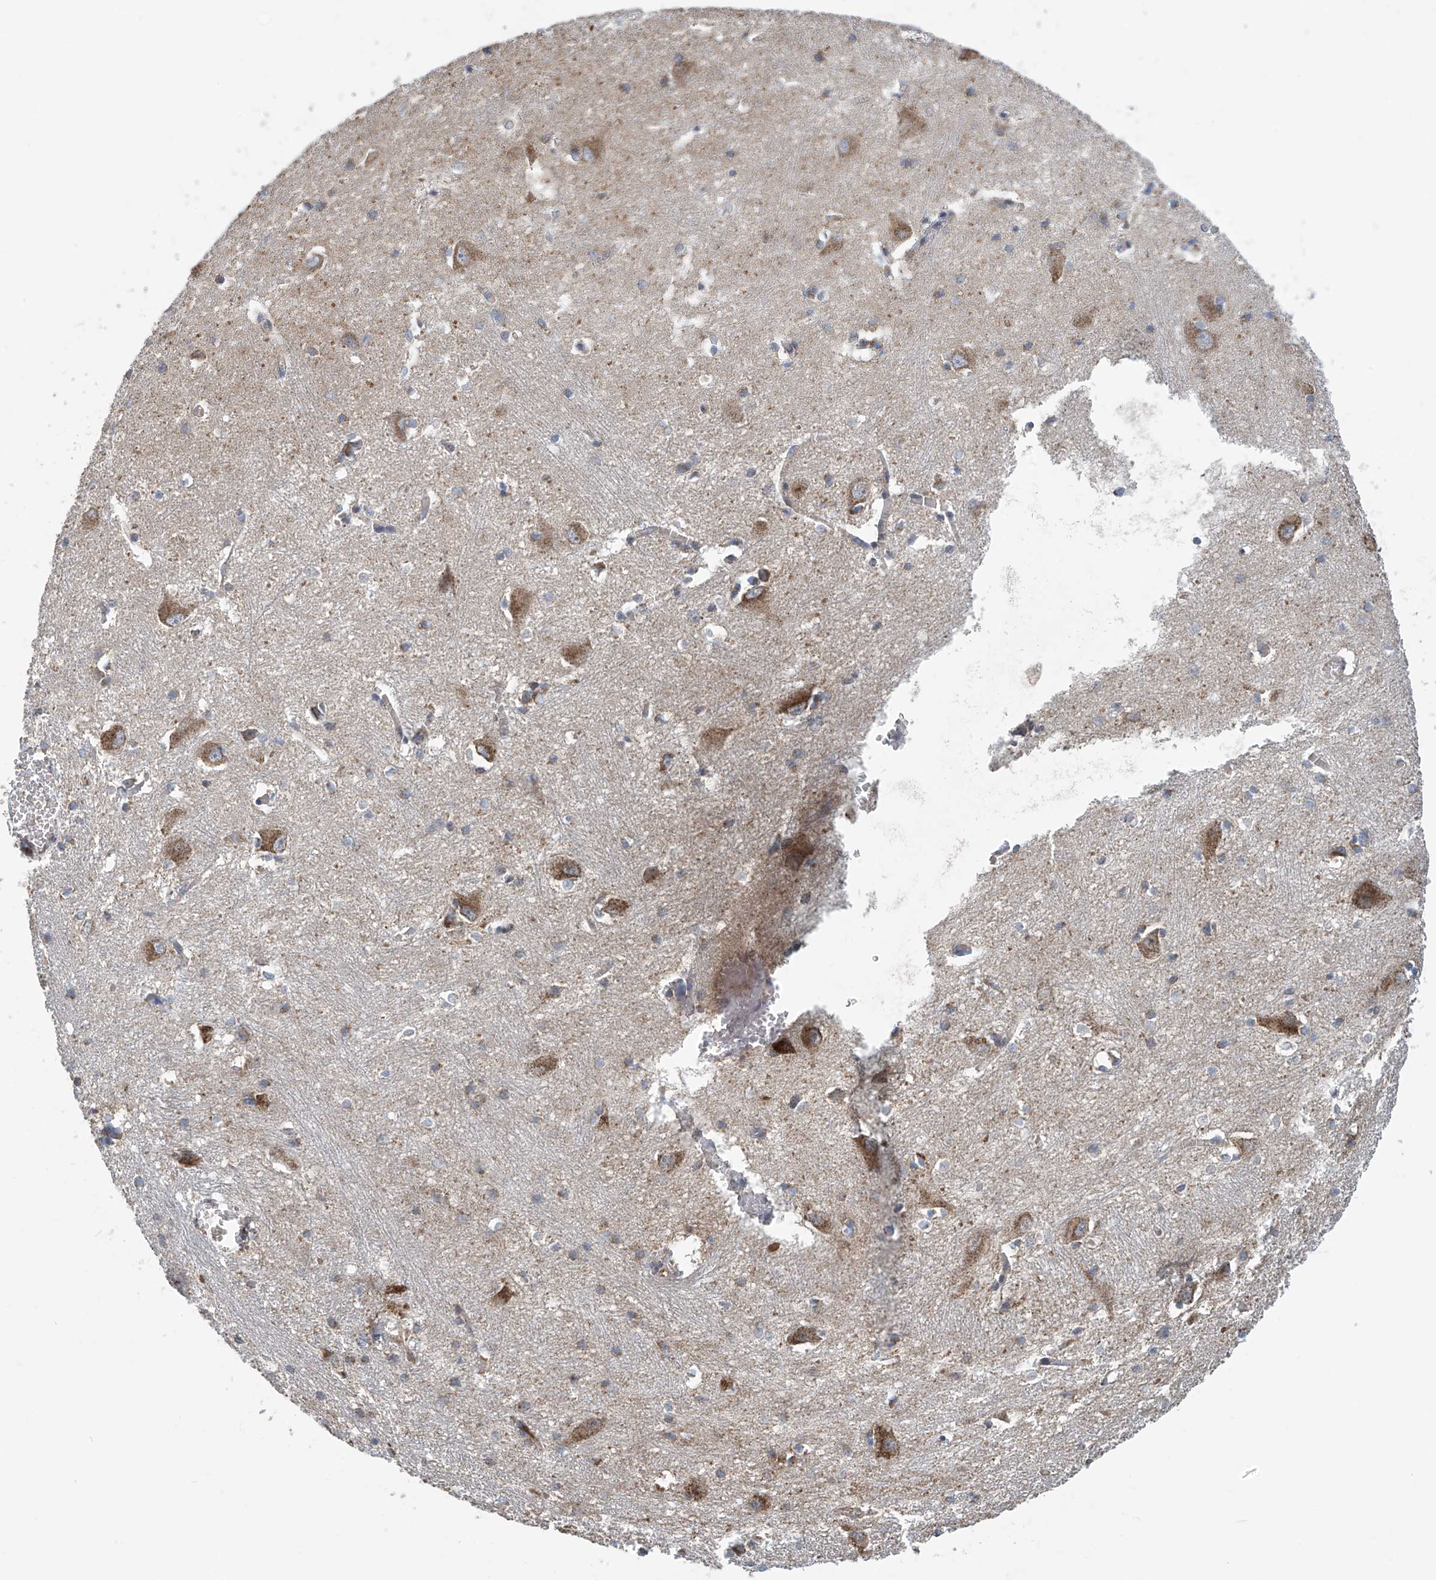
{"staining": {"intensity": "weak", "quantity": "25%-75%", "location": "cytoplasmic/membranous"}, "tissue": "caudate", "cell_type": "Glial cells", "image_type": "normal", "snomed": [{"axis": "morphology", "description": "Normal tissue, NOS"}, {"axis": "topography", "description": "Lateral ventricle wall"}], "caption": "Caudate was stained to show a protein in brown. There is low levels of weak cytoplasmic/membranous positivity in about 25%-75% of glial cells. The staining was performed using DAB, with brown indicating positive protein expression. Nuclei are stained blue with hematoxylin.", "gene": "COMMD1", "patient": {"sex": "male", "age": 37}}